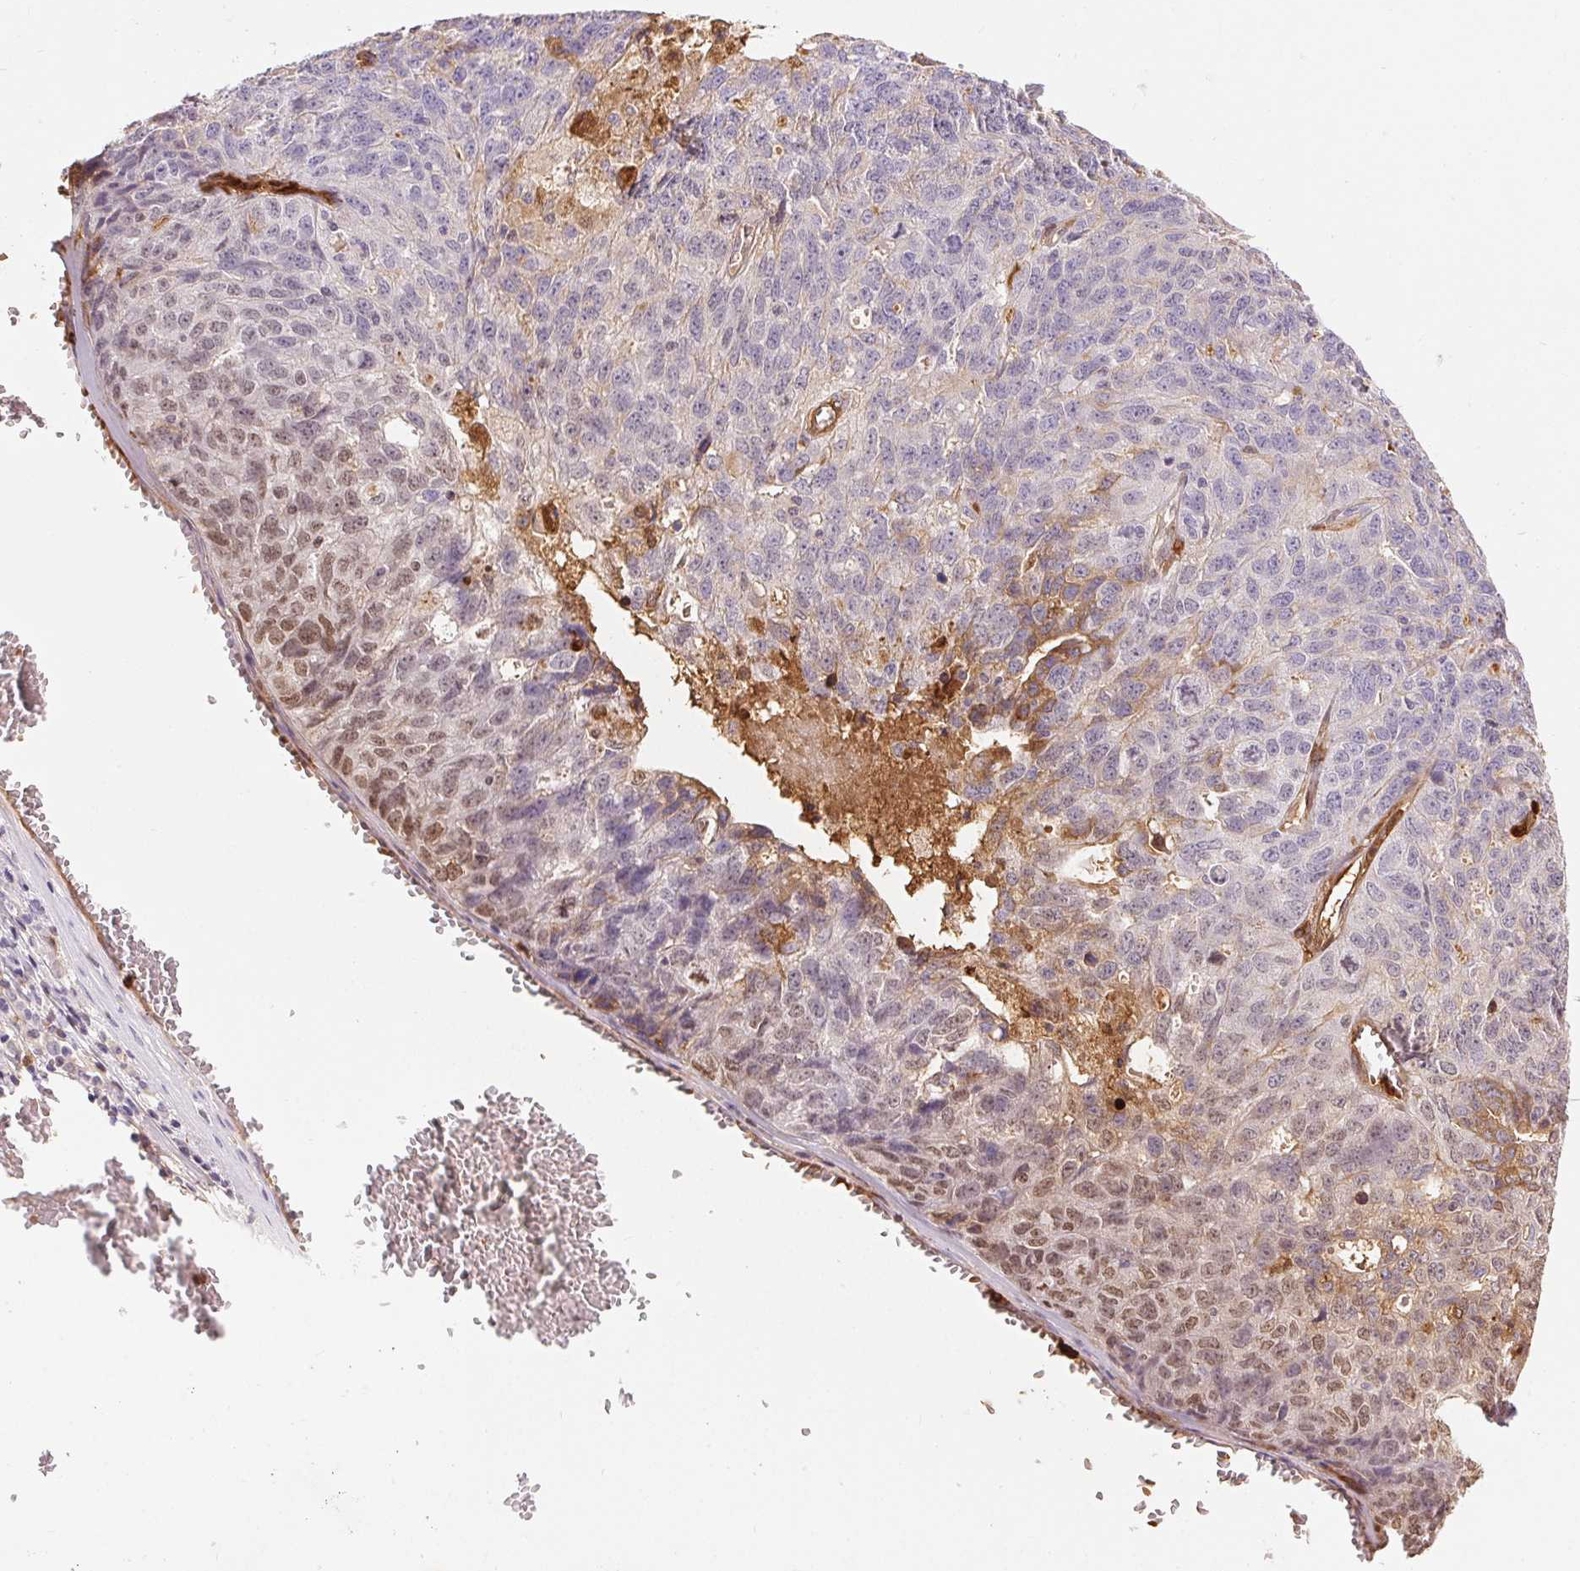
{"staining": {"intensity": "moderate", "quantity": "<25%", "location": "nuclear"}, "tissue": "ovarian cancer", "cell_type": "Tumor cells", "image_type": "cancer", "snomed": [{"axis": "morphology", "description": "Cystadenocarcinoma, serous, NOS"}, {"axis": "topography", "description": "Ovary"}], "caption": "The photomicrograph reveals immunohistochemical staining of serous cystadenocarcinoma (ovarian). There is moderate nuclear staining is seen in about <25% of tumor cells.", "gene": "ORM1", "patient": {"sex": "female", "age": 71}}